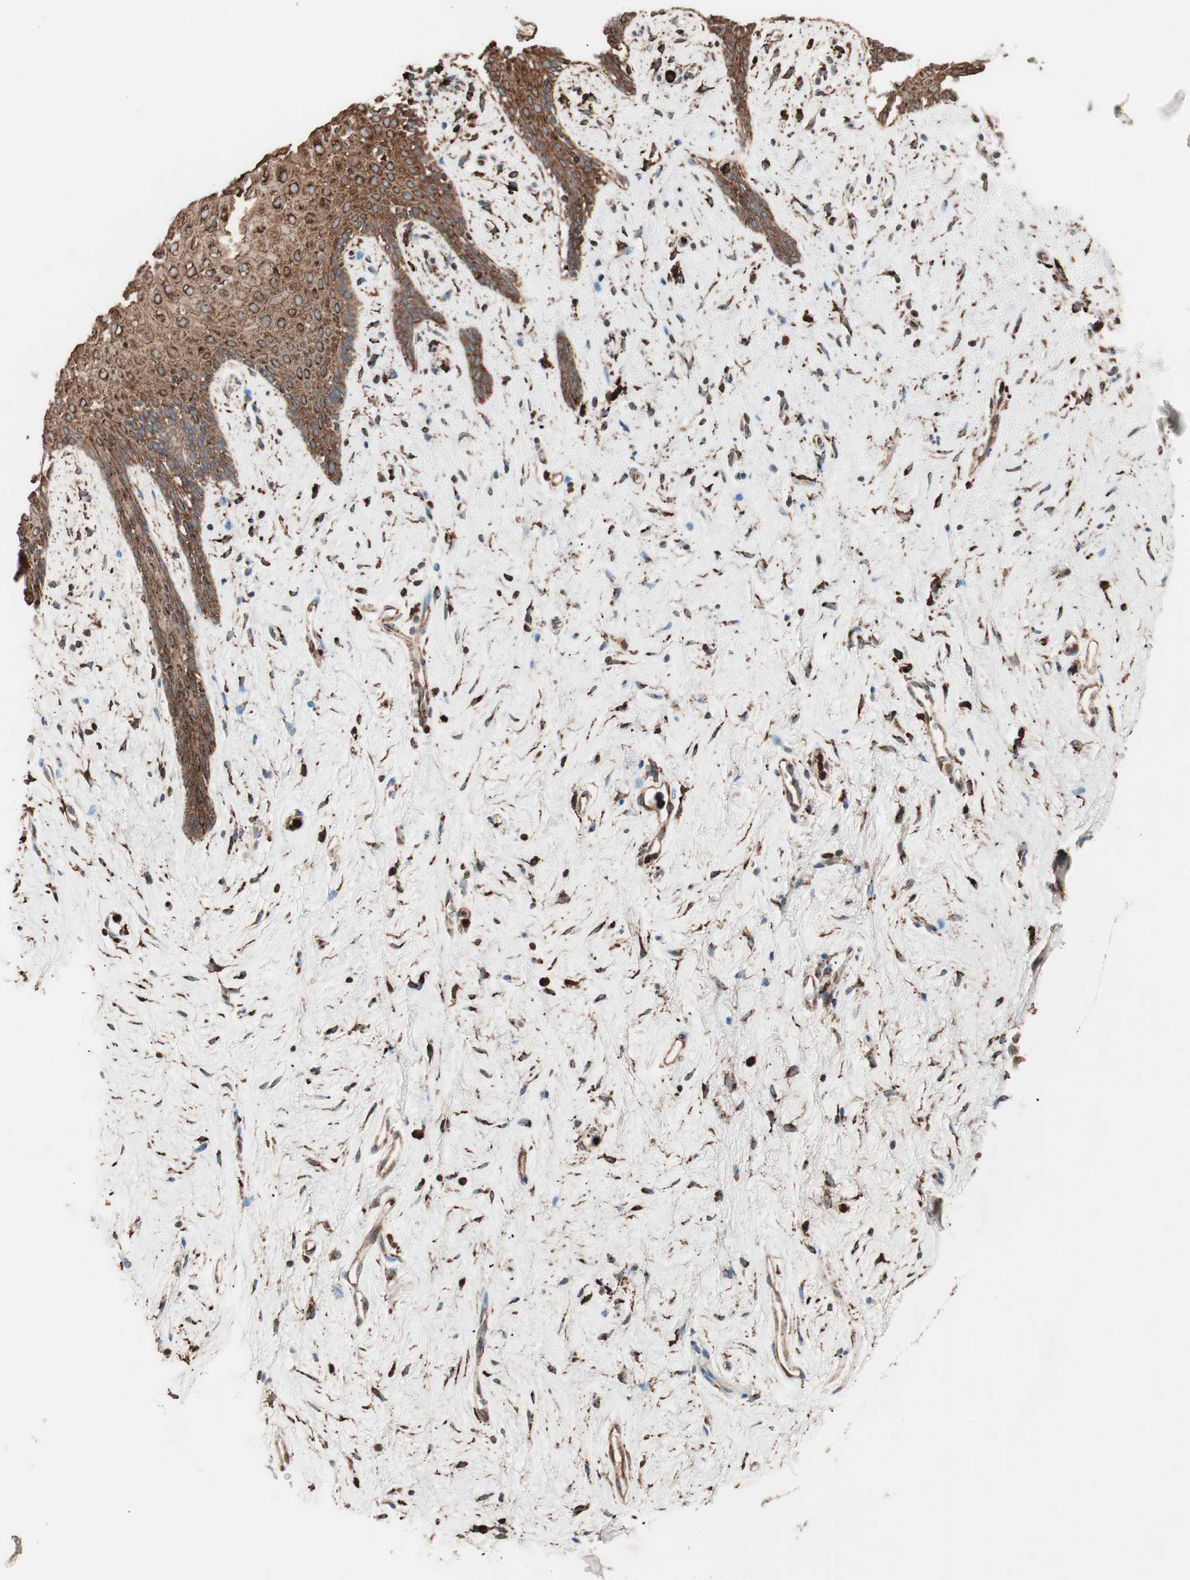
{"staining": {"intensity": "strong", "quantity": ">75%", "location": "cytoplasmic/membranous"}, "tissue": "vagina", "cell_type": "Squamous epithelial cells", "image_type": "normal", "snomed": [{"axis": "morphology", "description": "Normal tissue, NOS"}, {"axis": "topography", "description": "Vagina"}], "caption": "Vagina stained with IHC demonstrates strong cytoplasmic/membranous staining in approximately >75% of squamous epithelial cells.", "gene": "VEGFA", "patient": {"sex": "female", "age": 44}}